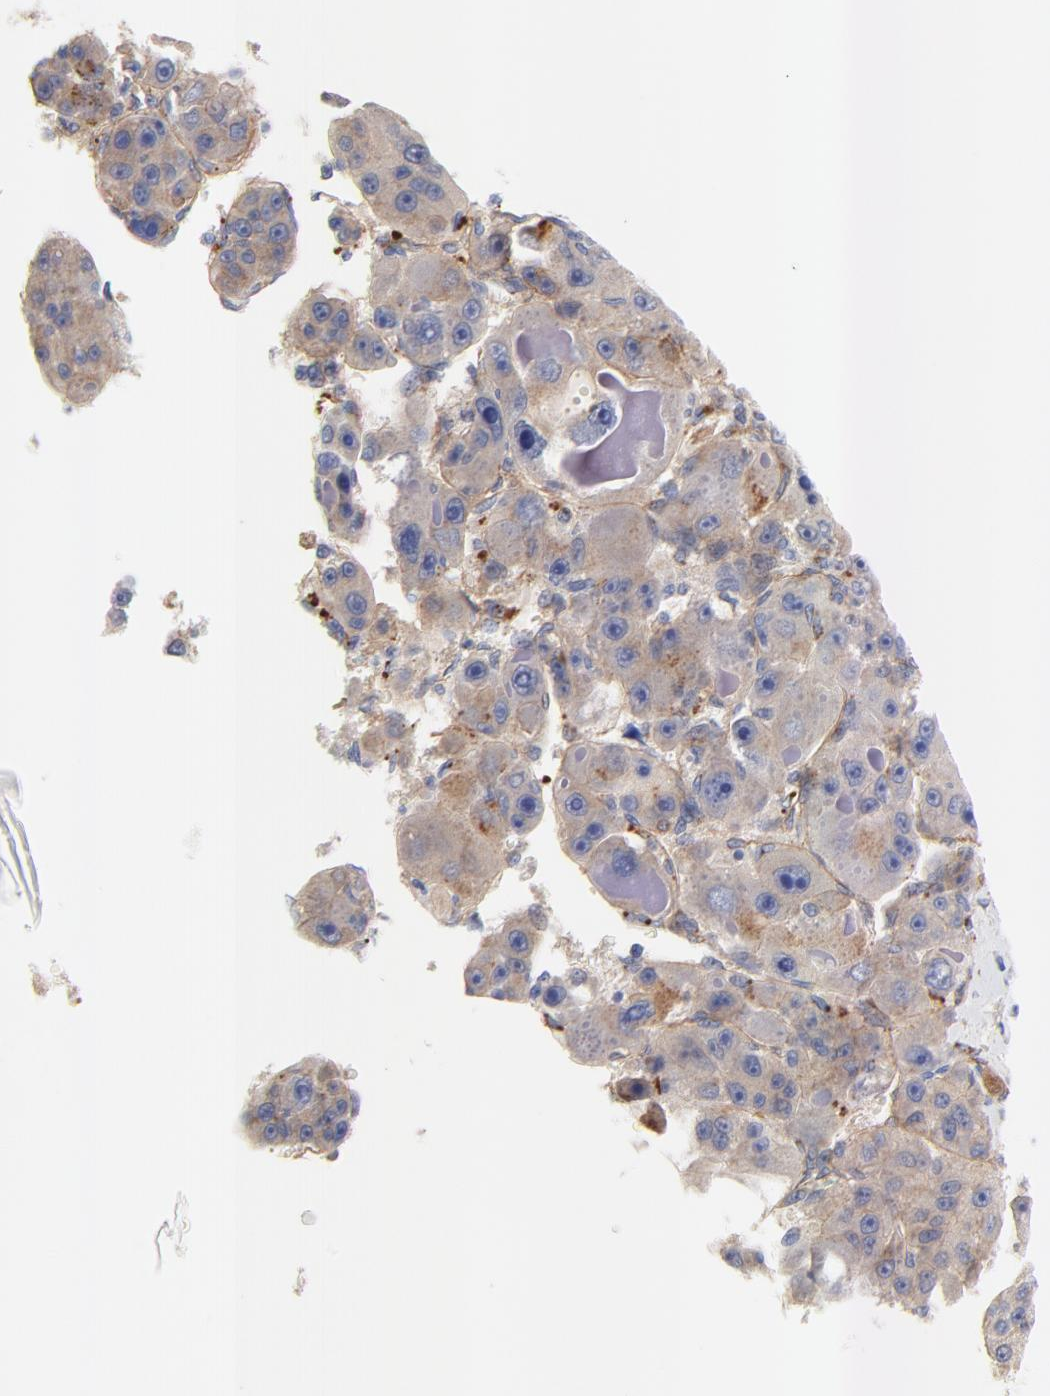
{"staining": {"intensity": "moderate", "quantity": ">75%", "location": "cytoplasmic/membranous"}, "tissue": "liver cancer", "cell_type": "Tumor cells", "image_type": "cancer", "snomed": [{"axis": "morphology", "description": "Carcinoma, Hepatocellular, NOS"}, {"axis": "topography", "description": "Liver"}], "caption": "The immunohistochemical stain highlights moderate cytoplasmic/membranous staining in tumor cells of liver cancer (hepatocellular carcinoma) tissue.", "gene": "FBXL2", "patient": {"sex": "male", "age": 76}}